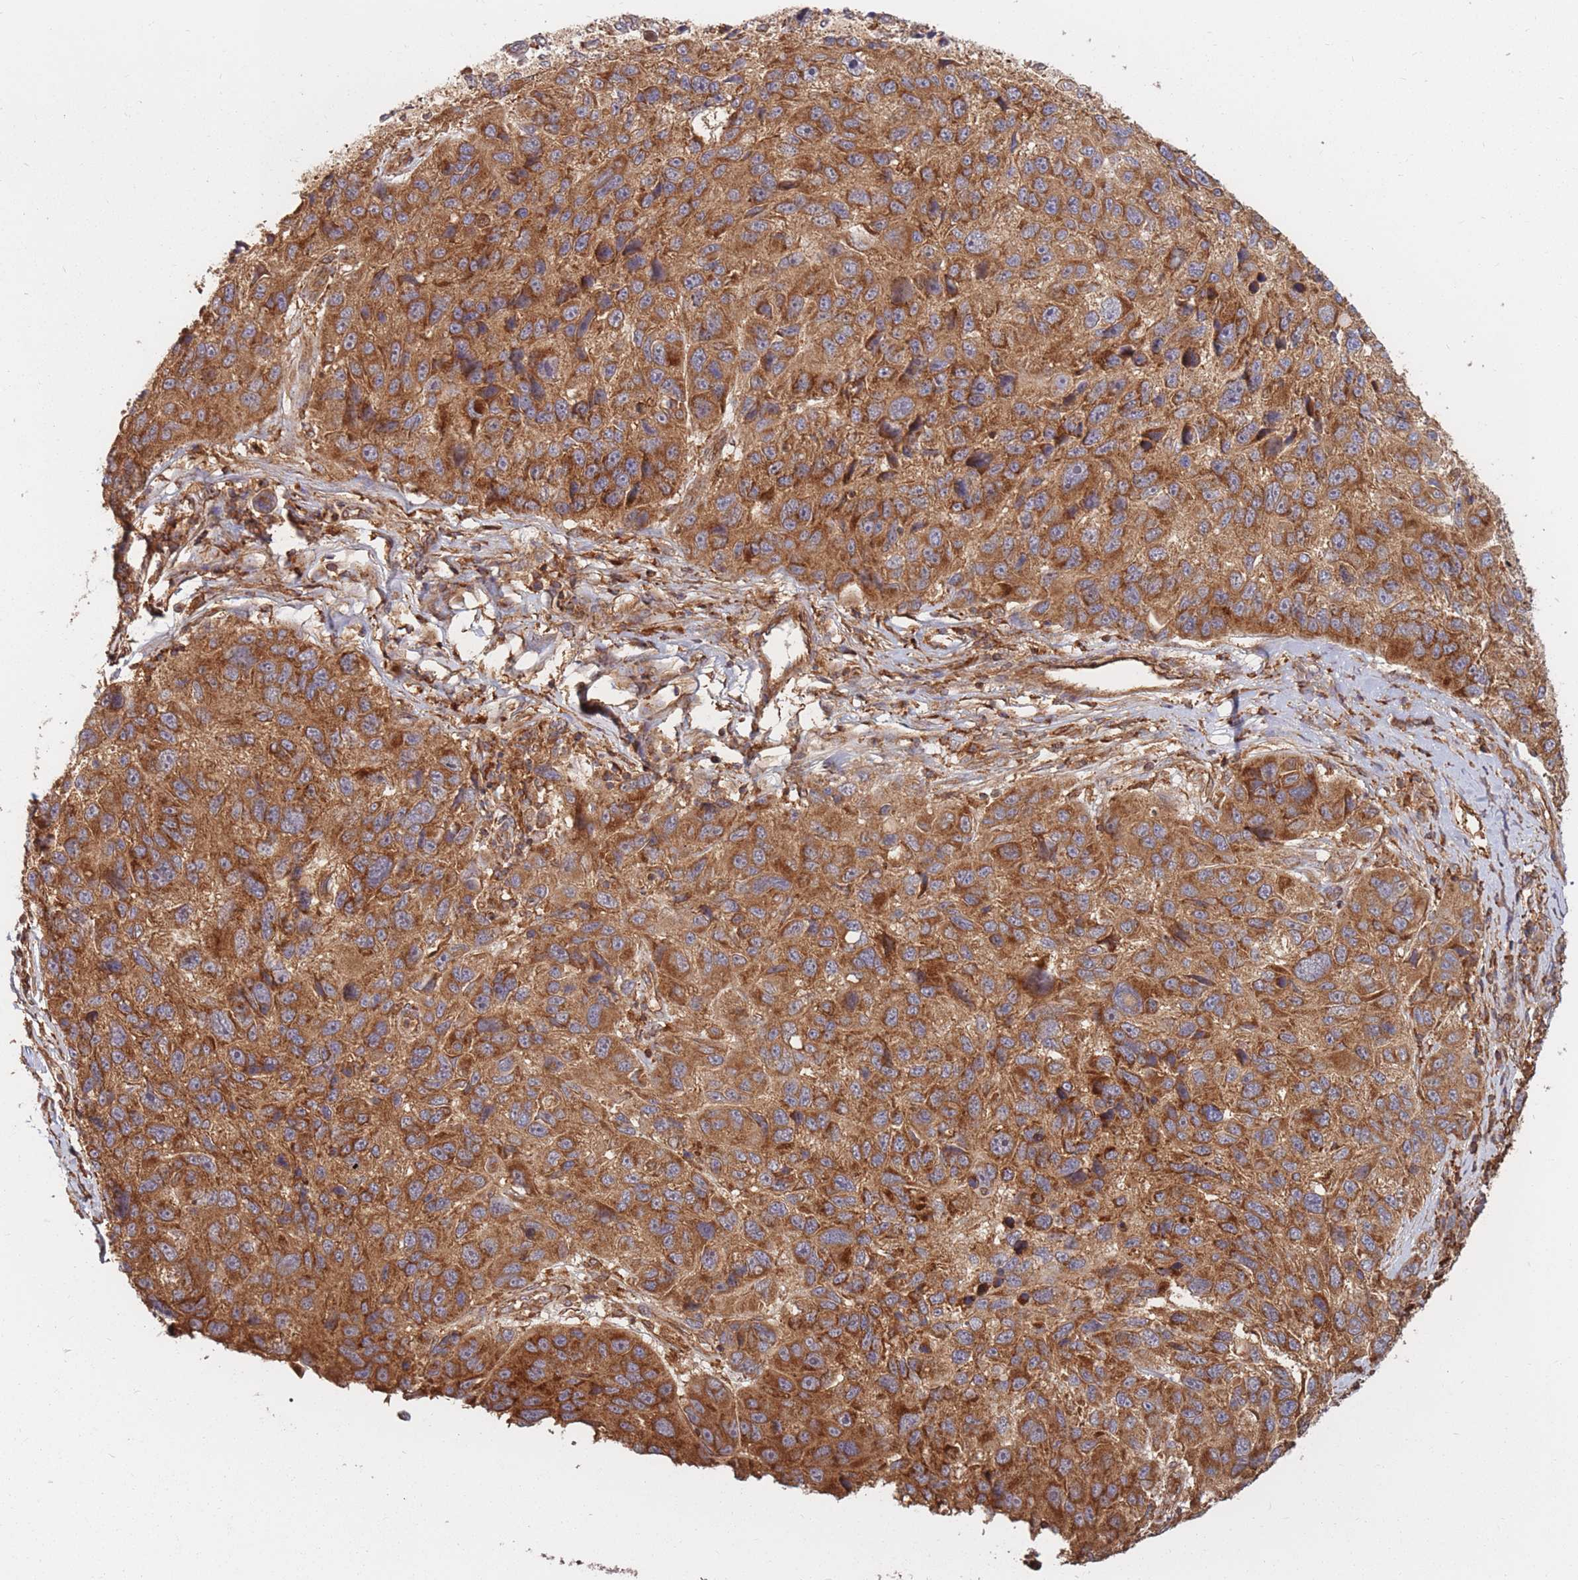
{"staining": {"intensity": "moderate", "quantity": ">75%", "location": "cytoplasmic/membranous"}, "tissue": "melanoma", "cell_type": "Tumor cells", "image_type": "cancer", "snomed": [{"axis": "morphology", "description": "Malignant melanoma, NOS"}, {"axis": "topography", "description": "Skin"}], "caption": "Protein expression analysis of melanoma displays moderate cytoplasmic/membranous expression in approximately >75% of tumor cells. Nuclei are stained in blue.", "gene": "RASSF2", "patient": {"sex": "male", "age": 53}}